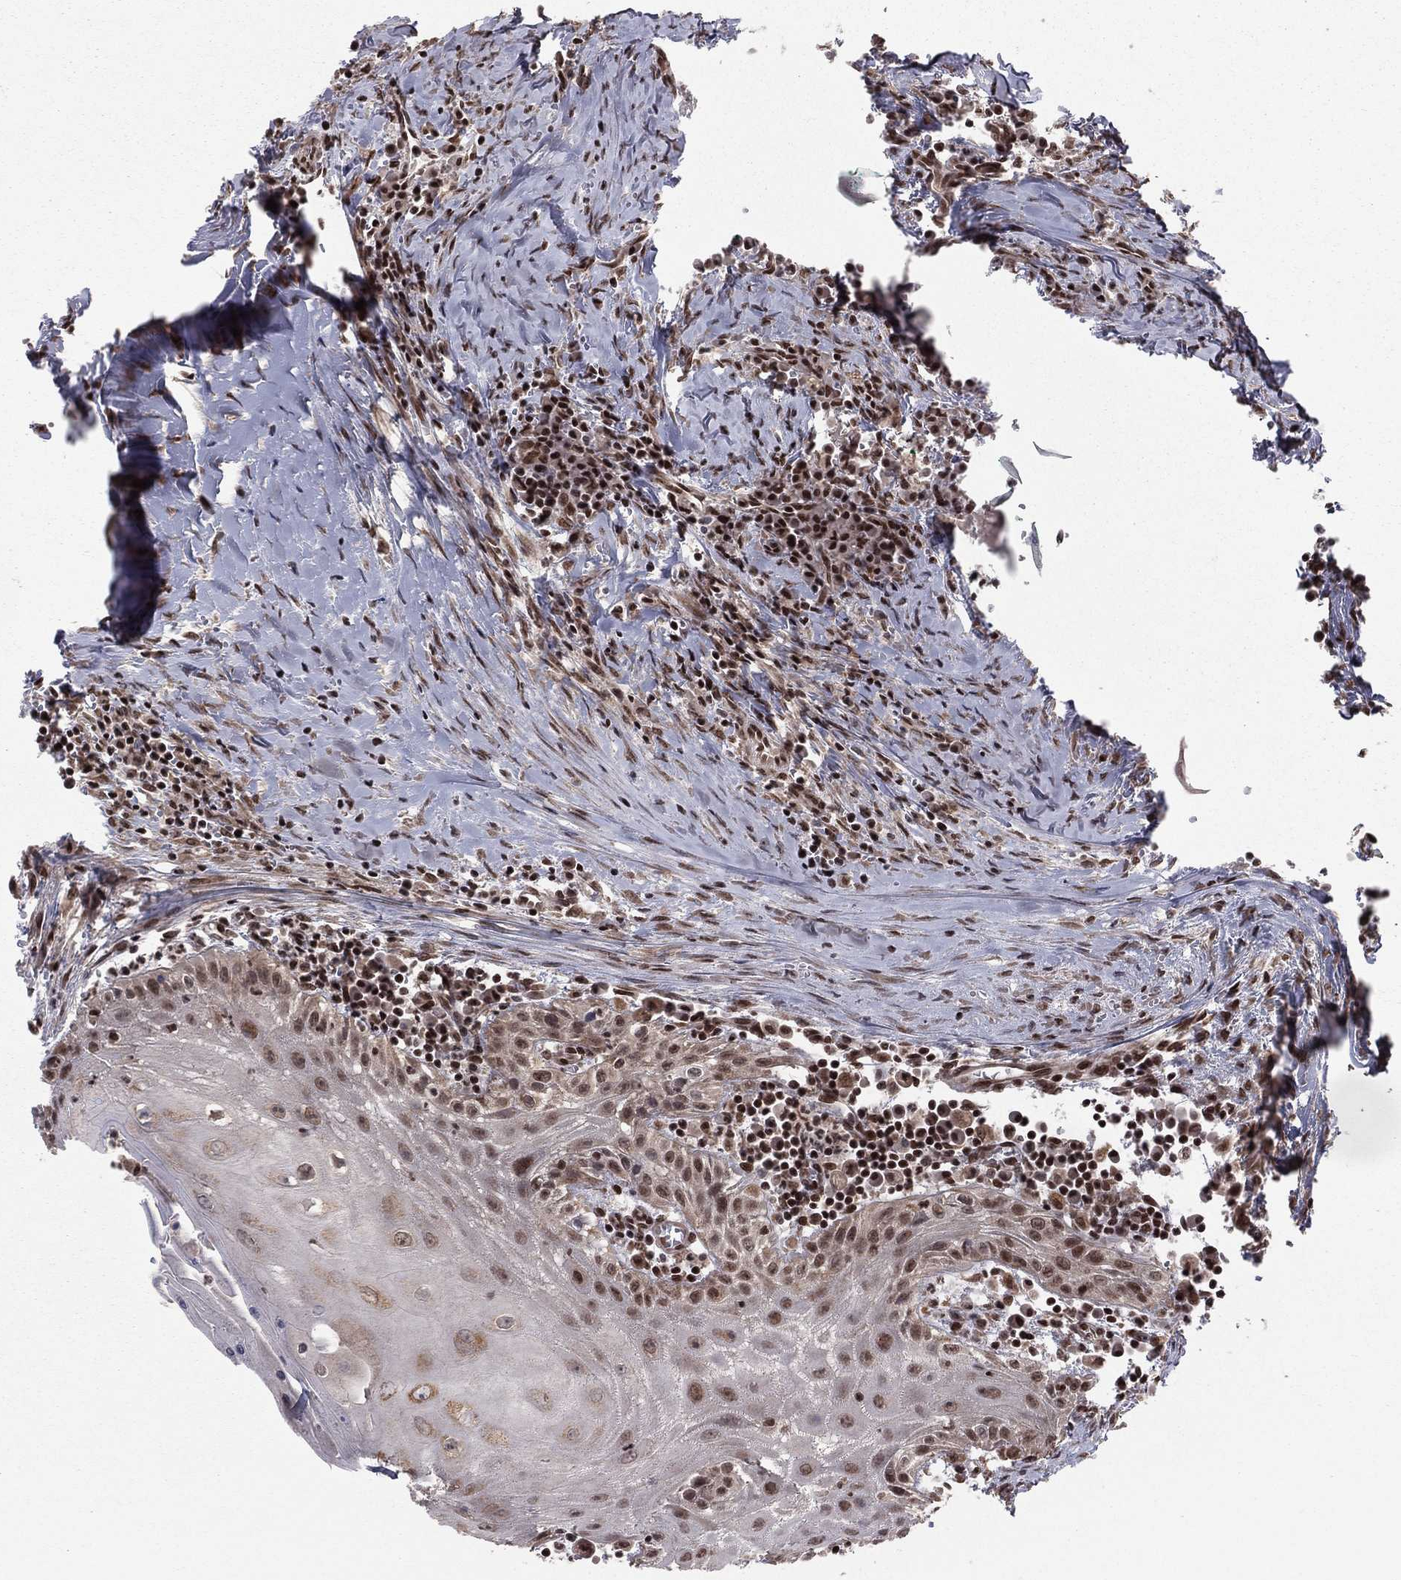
{"staining": {"intensity": "moderate", "quantity": "<25%", "location": "nuclear"}, "tissue": "head and neck cancer", "cell_type": "Tumor cells", "image_type": "cancer", "snomed": [{"axis": "morphology", "description": "Squamous cell carcinoma, NOS"}, {"axis": "topography", "description": "Oral tissue"}, {"axis": "topography", "description": "Head-Neck"}], "caption": "Tumor cells reveal moderate nuclear expression in approximately <25% of cells in head and neck squamous cell carcinoma.", "gene": "NFYB", "patient": {"sex": "male", "age": 58}}